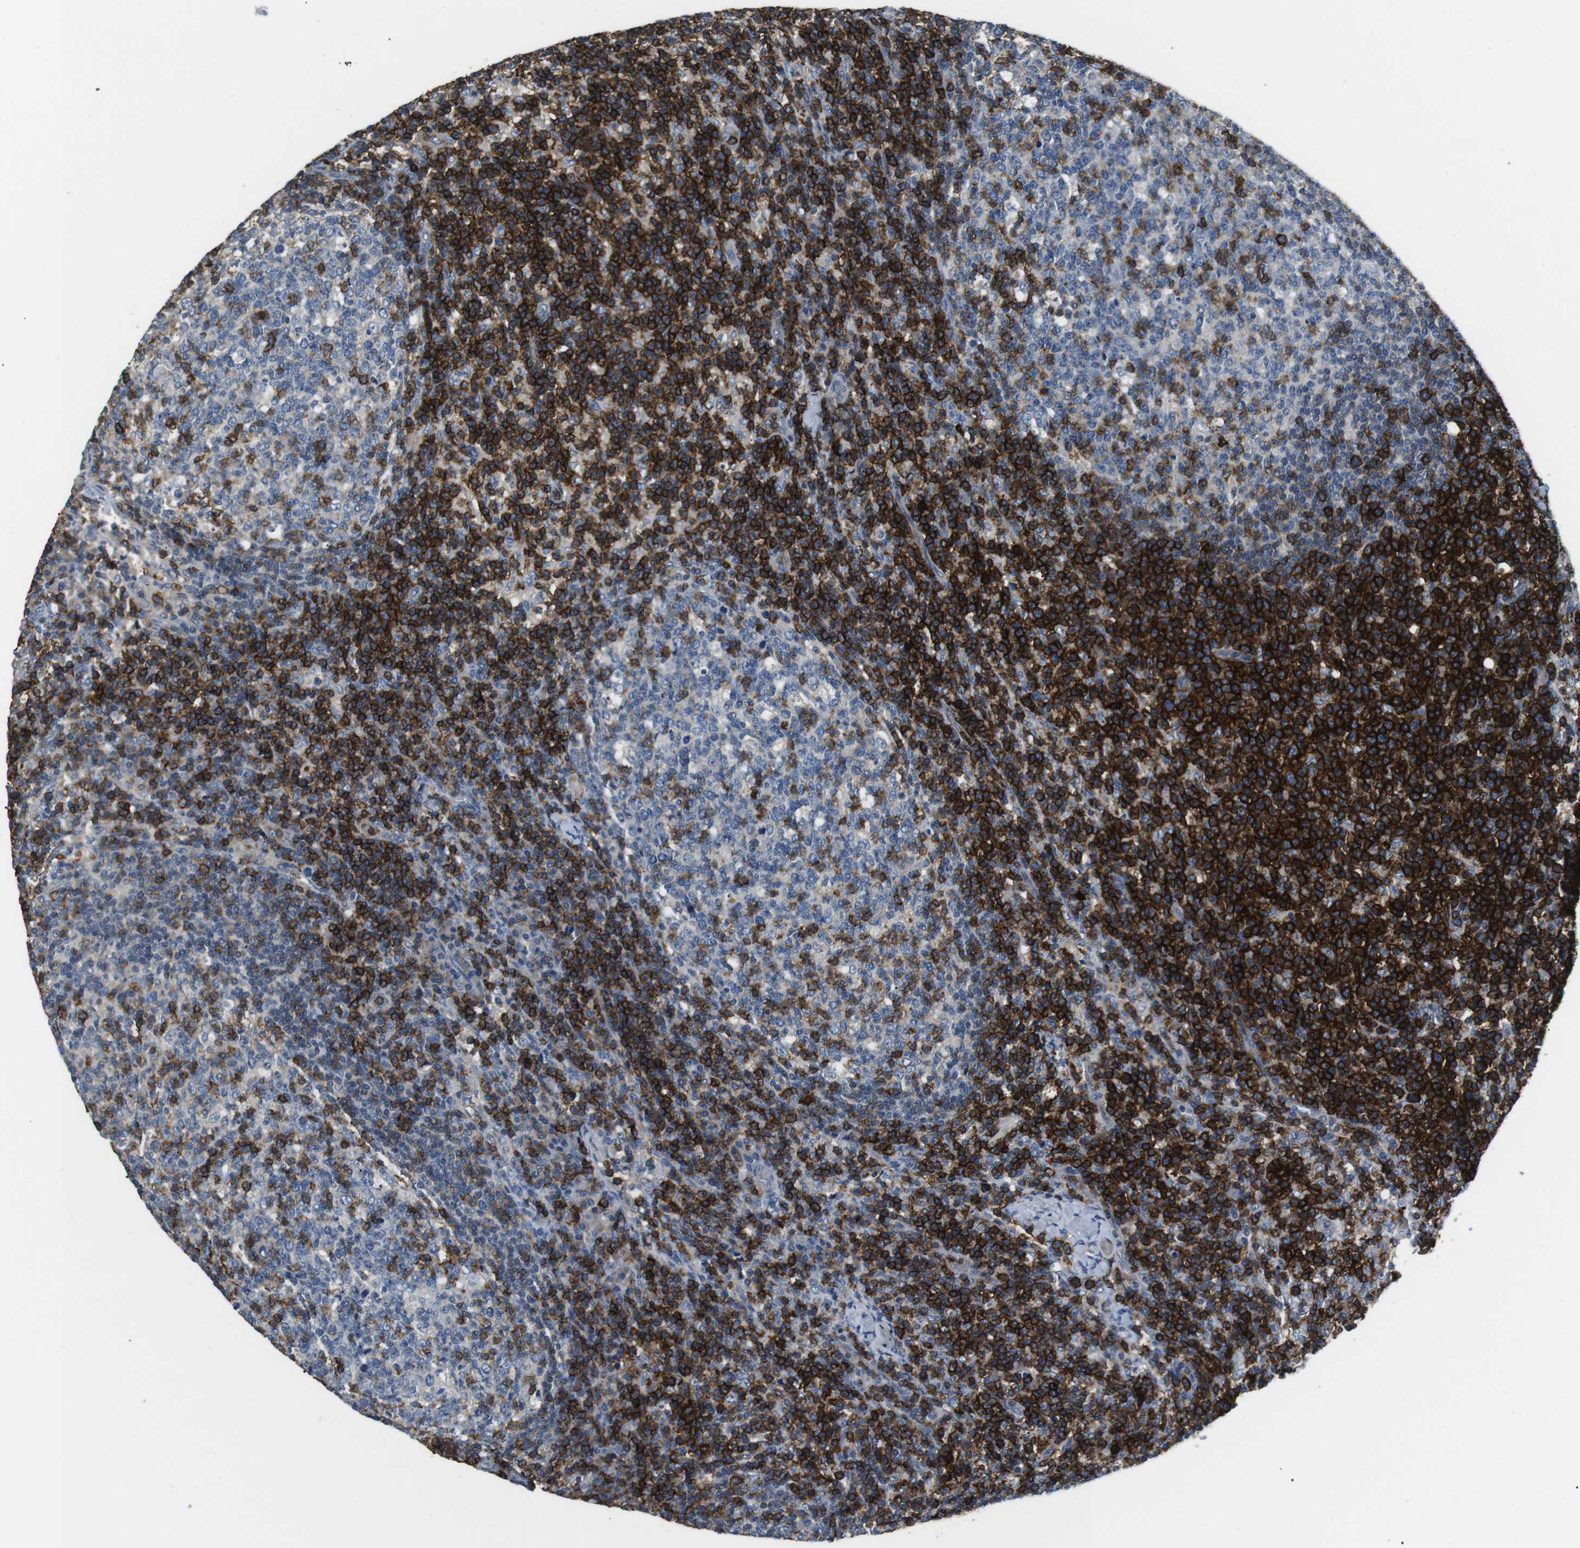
{"staining": {"intensity": "strong", "quantity": "<25%", "location": "cytoplasmic/membranous"}, "tissue": "lymph node", "cell_type": "Germinal center cells", "image_type": "normal", "snomed": [{"axis": "morphology", "description": "Normal tissue, NOS"}, {"axis": "morphology", "description": "Inflammation, NOS"}, {"axis": "topography", "description": "Lymph node"}], "caption": "Immunohistochemistry image of unremarkable lymph node: human lymph node stained using immunohistochemistry shows medium levels of strong protein expression localized specifically in the cytoplasmic/membranous of germinal center cells, appearing as a cytoplasmic/membranous brown color.", "gene": "CD6", "patient": {"sex": "male", "age": 55}}